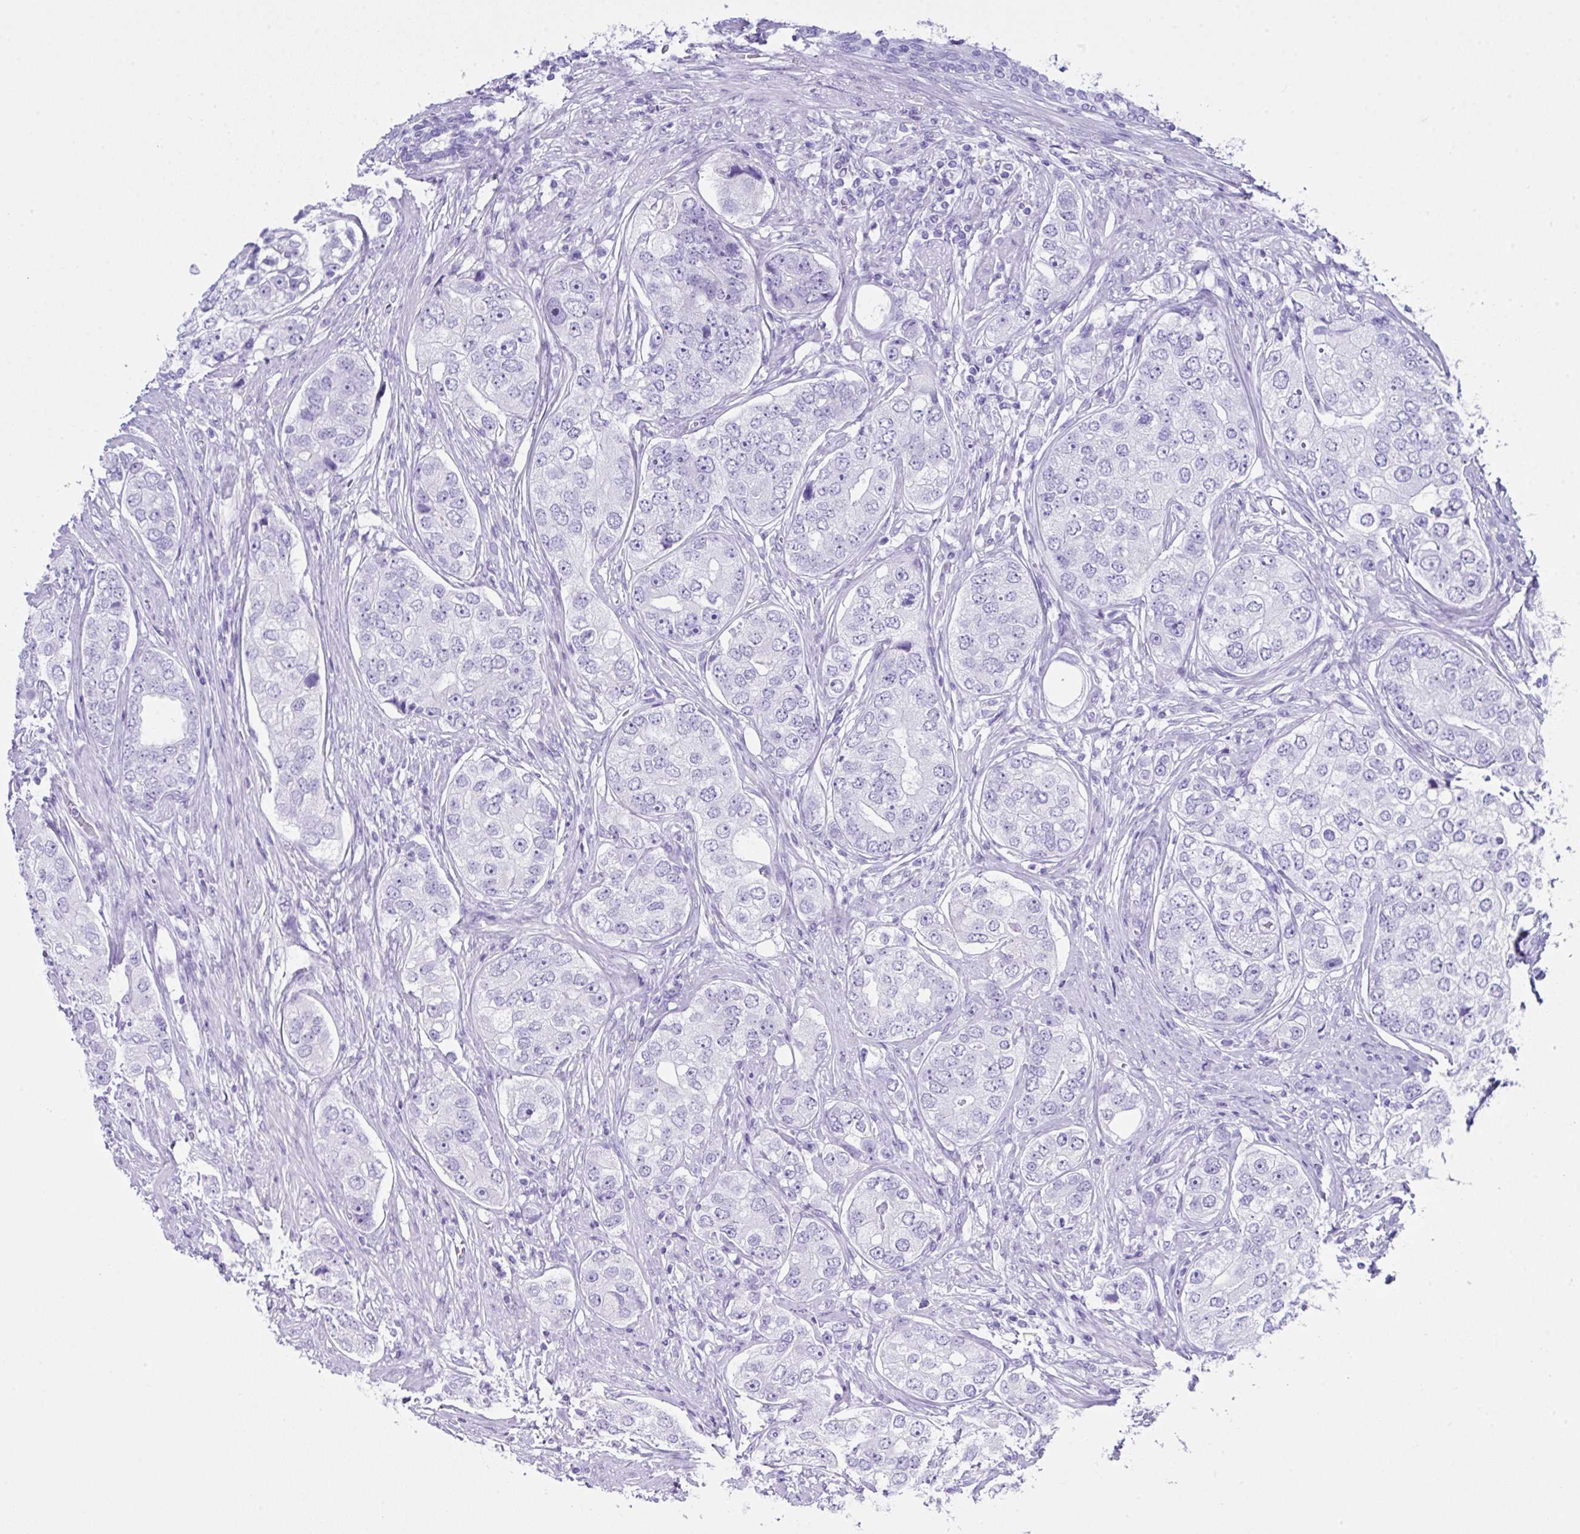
{"staining": {"intensity": "negative", "quantity": "none", "location": "none"}, "tissue": "prostate cancer", "cell_type": "Tumor cells", "image_type": "cancer", "snomed": [{"axis": "morphology", "description": "Adenocarcinoma, High grade"}, {"axis": "topography", "description": "Prostate"}], "caption": "The image shows no significant staining in tumor cells of prostate cancer (adenocarcinoma (high-grade)).", "gene": "LGALS4", "patient": {"sex": "male", "age": 60}}